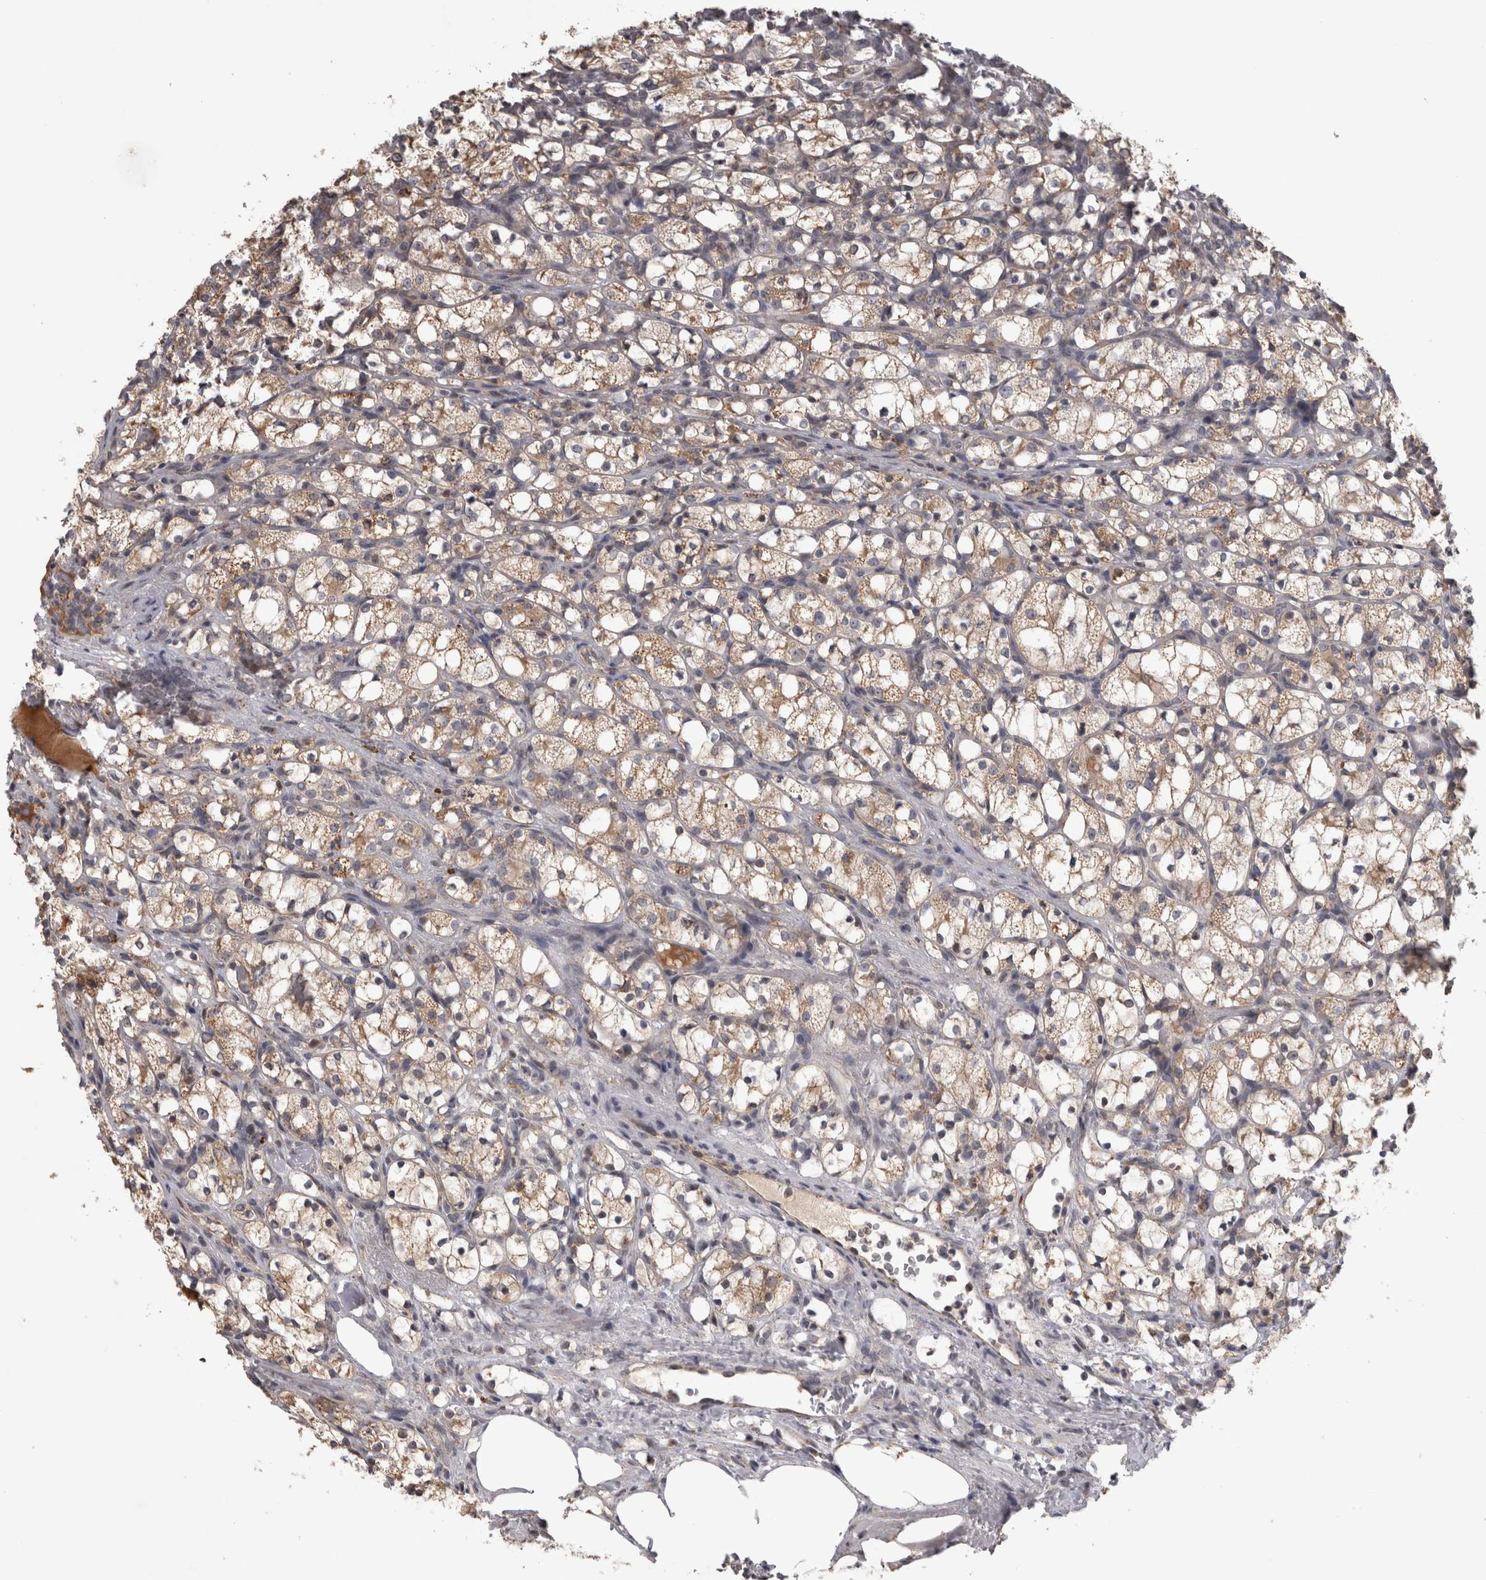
{"staining": {"intensity": "moderate", "quantity": ">75%", "location": "cytoplasmic/membranous"}, "tissue": "renal cancer", "cell_type": "Tumor cells", "image_type": "cancer", "snomed": [{"axis": "morphology", "description": "Adenocarcinoma, NOS"}, {"axis": "topography", "description": "Kidney"}], "caption": "This image displays immunohistochemistry staining of human renal cancer, with medium moderate cytoplasmic/membranous positivity in approximately >75% of tumor cells.", "gene": "DBT", "patient": {"sex": "female", "age": 69}}